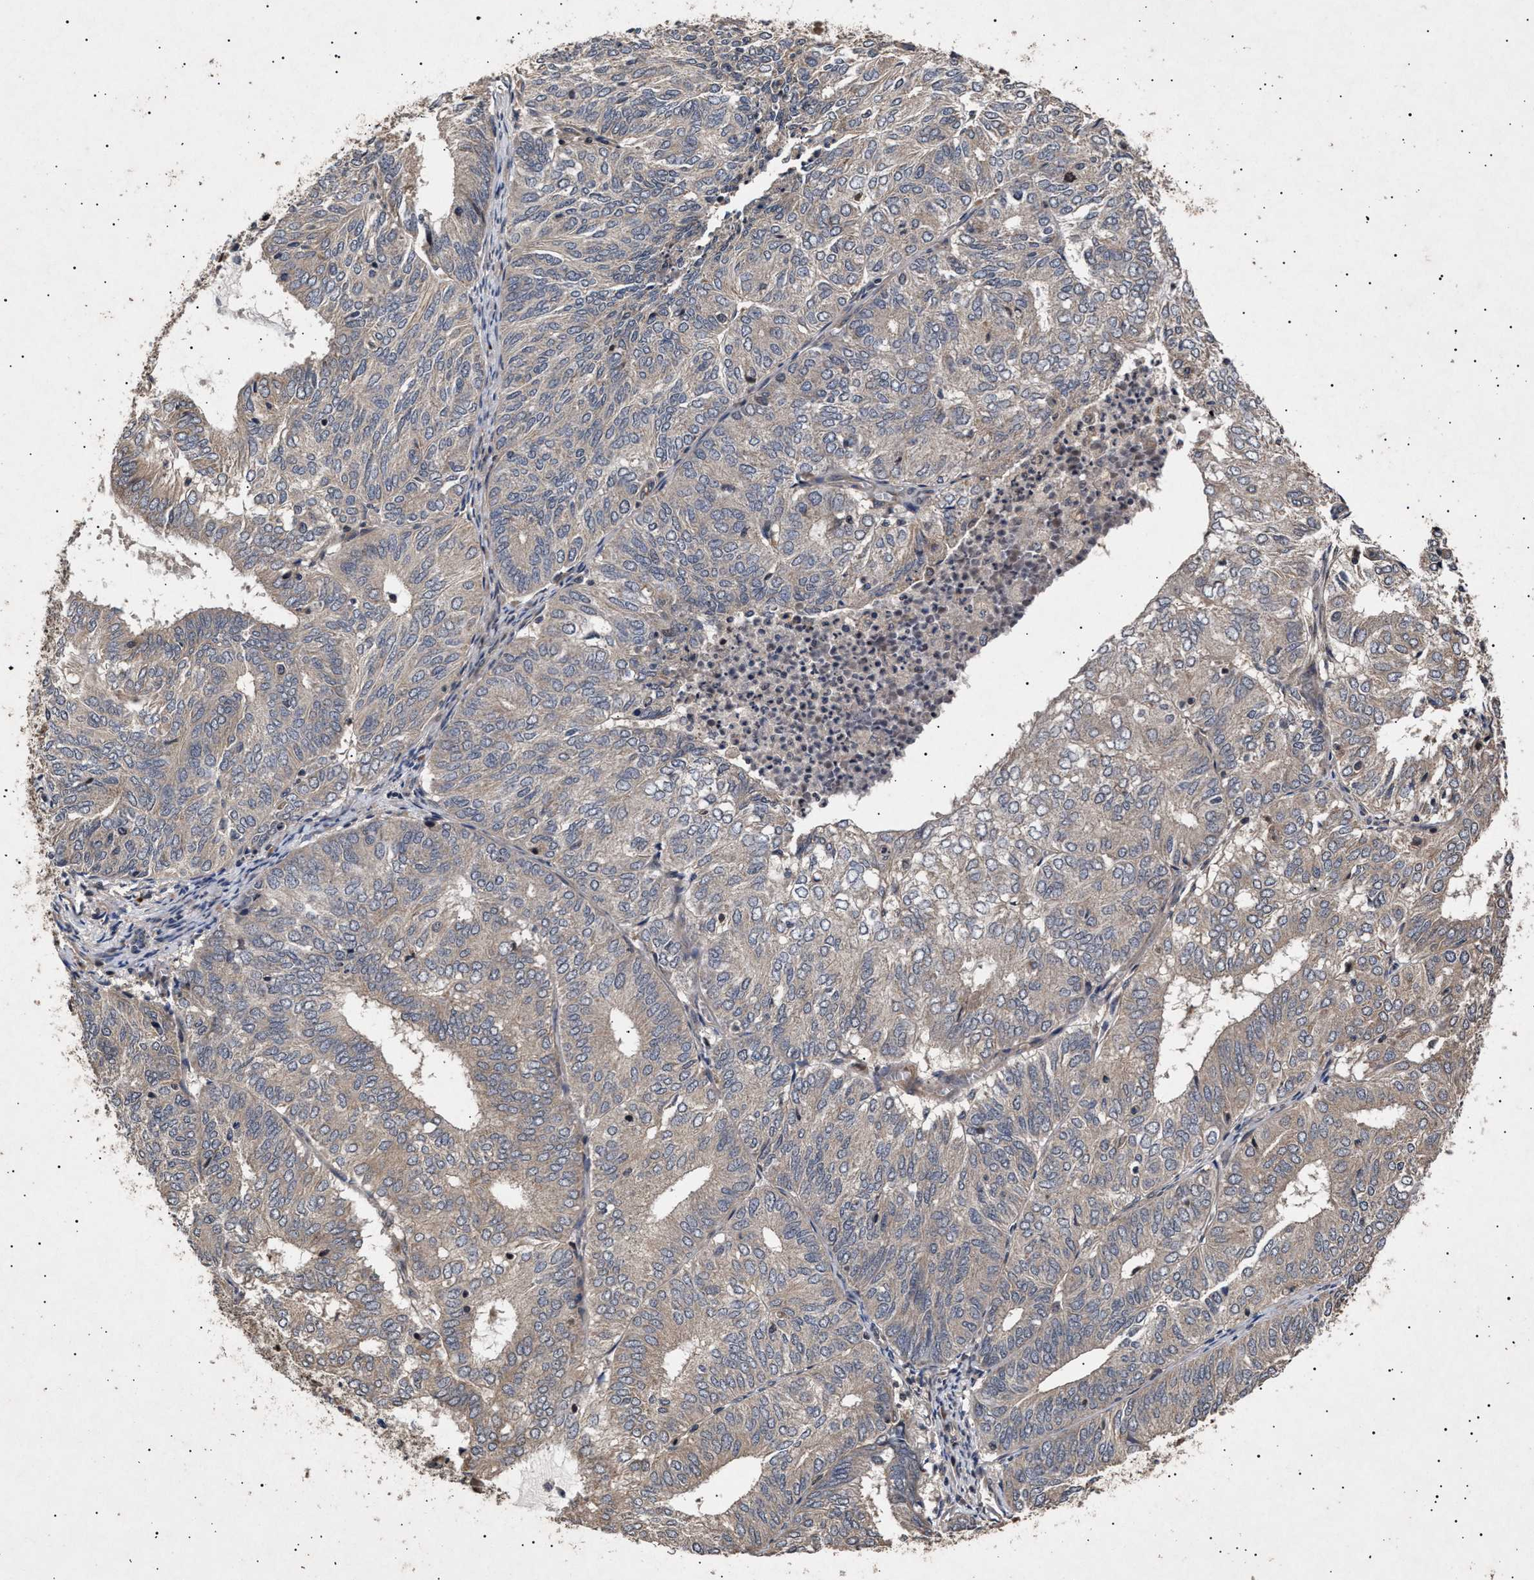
{"staining": {"intensity": "weak", "quantity": "<25%", "location": "cytoplasmic/membranous"}, "tissue": "endometrial cancer", "cell_type": "Tumor cells", "image_type": "cancer", "snomed": [{"axis": "morphology", "description": "Adenocarcinoma, NOS"}, {"axis": "topography", "description": "Uterus"}], "caption": "DAB immunohistochemical staining of human endometrial cancer (adenocarcinoma) shows no significant expression in tumor cells.", "gene": "ITGB5", "patient": {"sex": "female", "age": 60}}